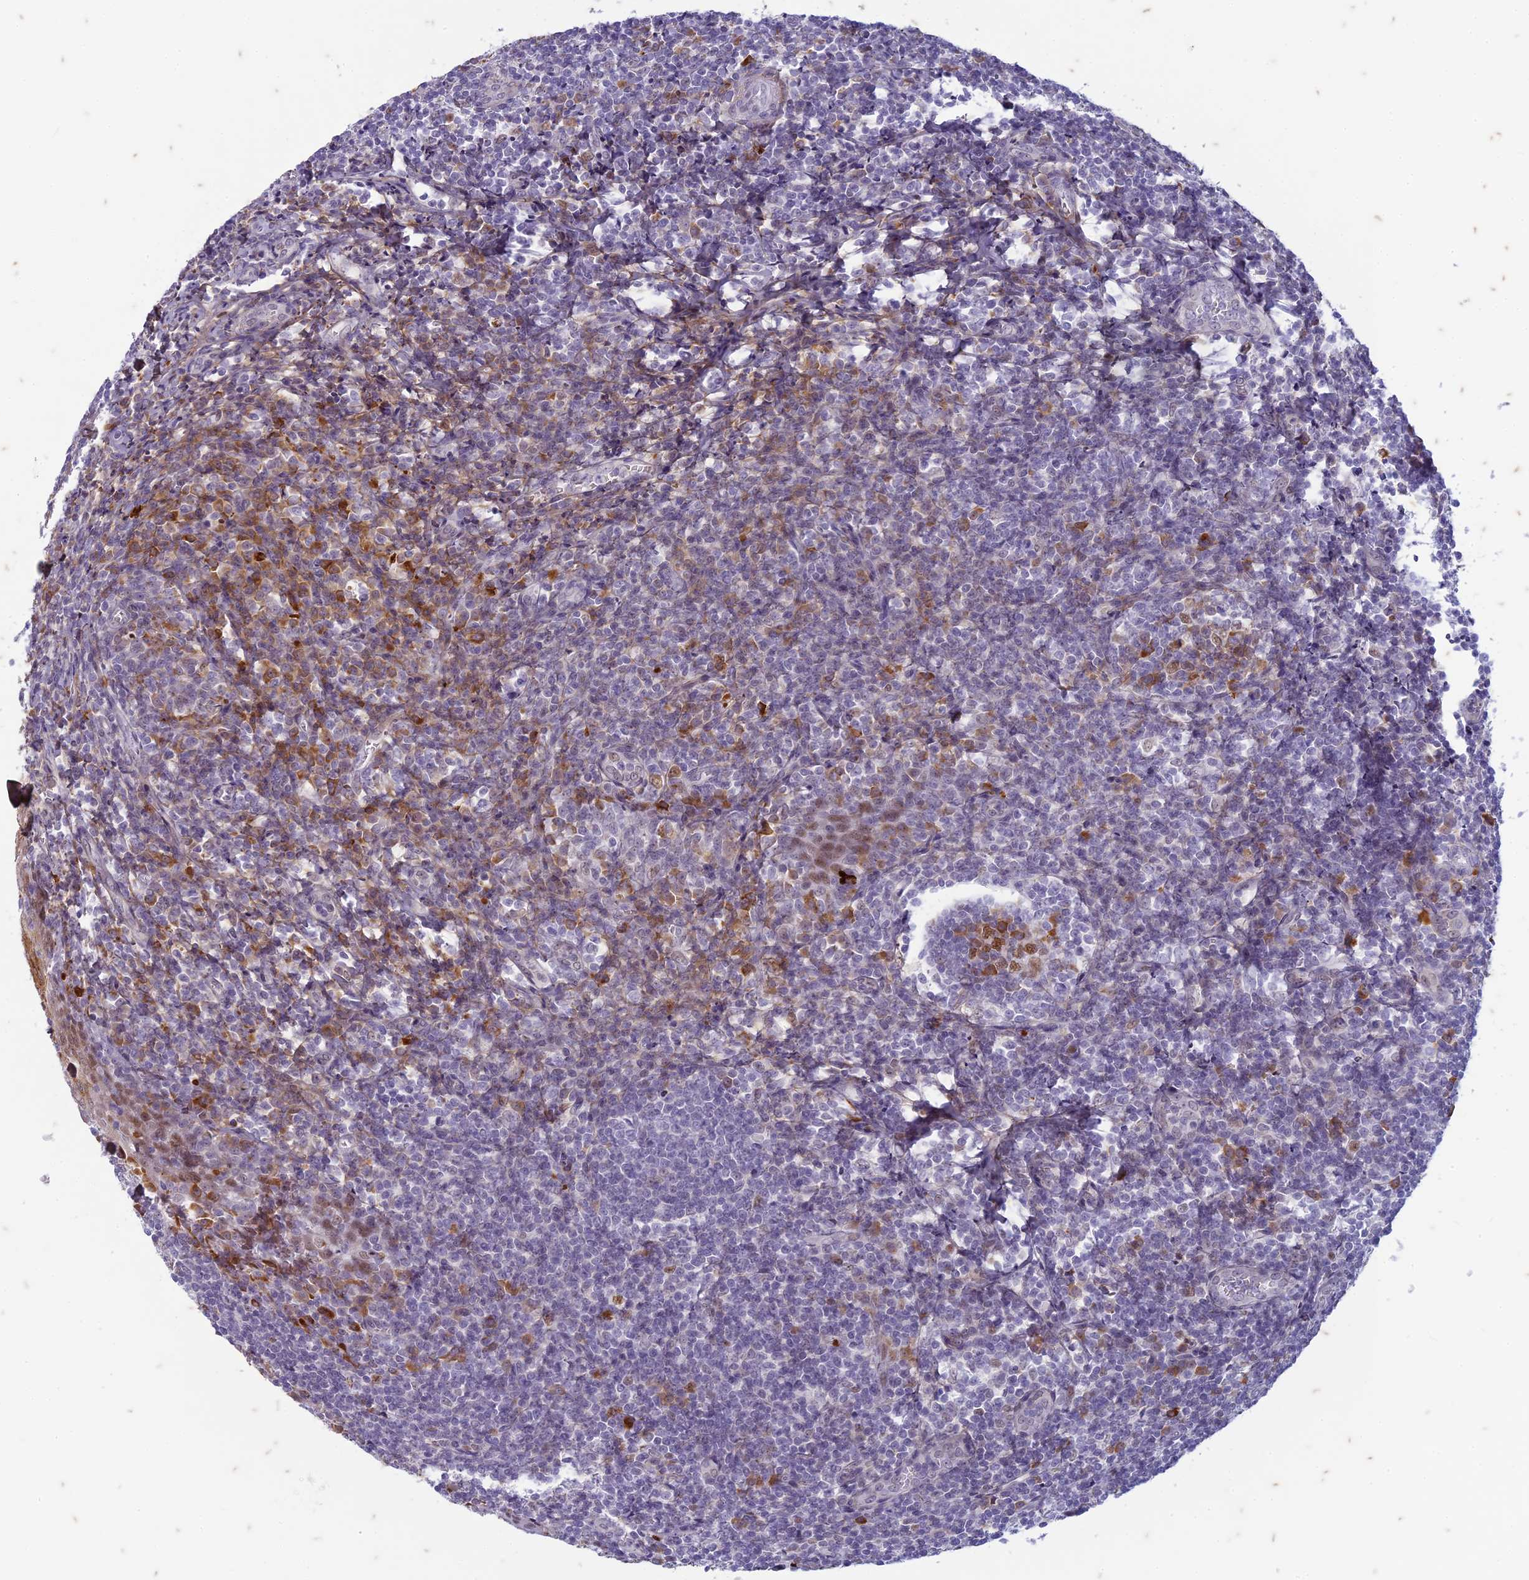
{"staining": {"intensity": "strong", "quantity": "25%-75%", "location": "nuclear"}, "tissue": "tonsil", "cell_type": "Germinal center cells", "image_type": "normal", "snomed": [{"axis": "morphology", "description": "Normal tissue, NOS"}, {"axis": "topography", "description": "Tonsil"}], "caption": "DAB immunohistochemical staining of normal human tonsil displays strong nuclear protein expression in about 25%-75% of germinal center cells. The staining is performed using DAB brown chromogen to label protein expression. The nuclei are counter-stained blue using hematoxylin.", "gene": "PABPN1L", "patient": {"sex": "male", "age": 27}}